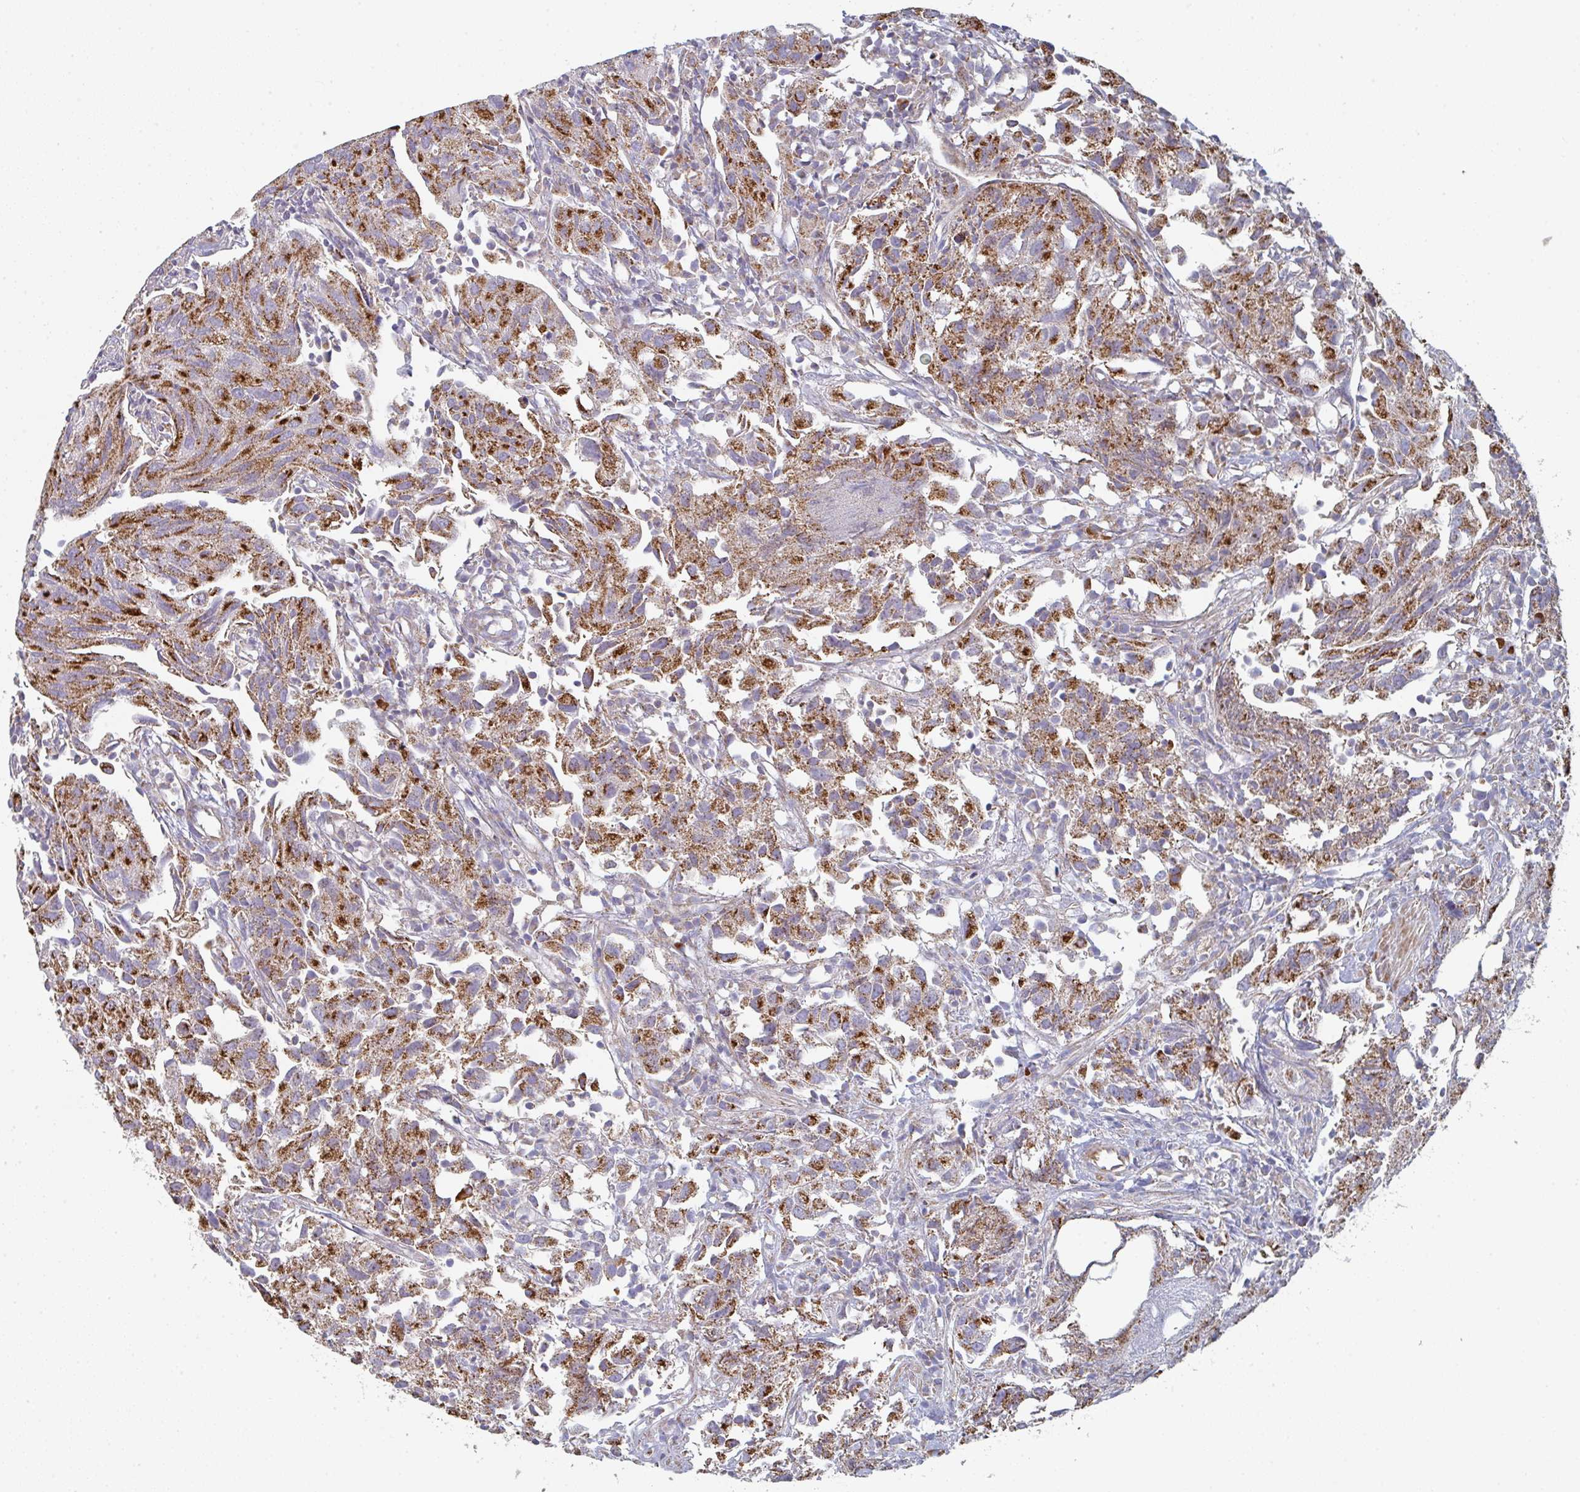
{"staining": {"intensity": "moderate", "quantity": ">75%", "location": "cytoplasmic/membranous"}, "tissue": "urothelial cancer", "cell_type": "Tumor cells", "image_type": "cancer", "snomed": [{"axis": "morphology", "description": "Urothelial carcinoma, High grade"}, {"axis": "topography", "description": "Urinary bladder"}], "caption": "The image reveals a brown stain indicating the presence of a protein in the cytoplasmic/membranous of tumor cells in high-grade urothelial carcinoma. Nuclei are stained in blue.", "gene": "ZNF644", "patient": {"sex": "female", "age": 75}}